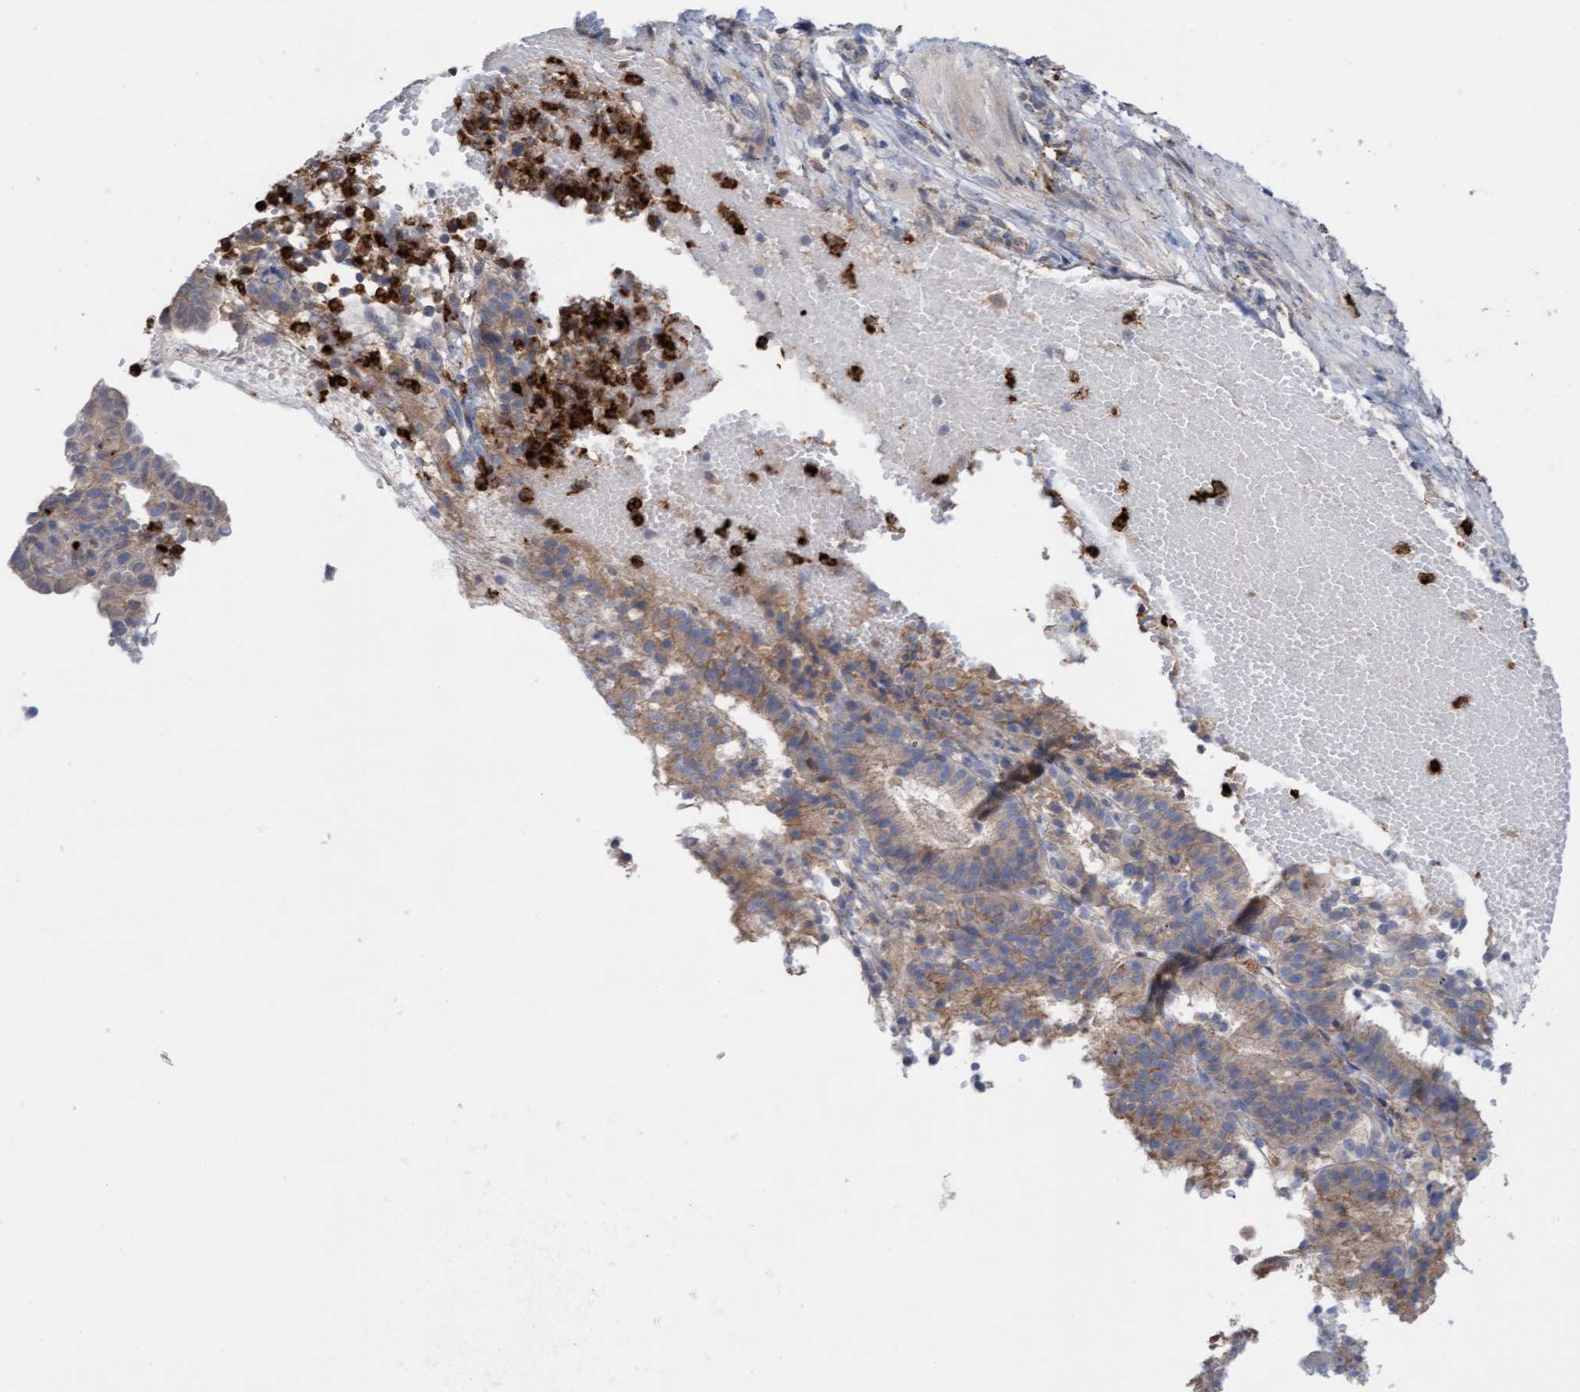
{"staining": {"intensity": "weak", "quantity": ">75%", "location": "cytoplasmic/membranous"}, "tissue": "endometrial cancer", "cell_type": "Tumor cells", "image_type": "cancer", "snomed": [{"axis": "morphology", "description": "Adenocarcinoma, NOS"}, {"axis": "topography", "description": "Endometrium"}], "caption": "The immunohistochemical stain highlights weak cytoplasmic/membranous staining in tumor cells of adenocarcinoma (endometrial) tissue. (Stains: DAB in brown, nuclei in blue, Microscopy: brightfield microscopy at high magnification).", "gene": "MMP8", "patient": {"sex": "female", "age": 51}}